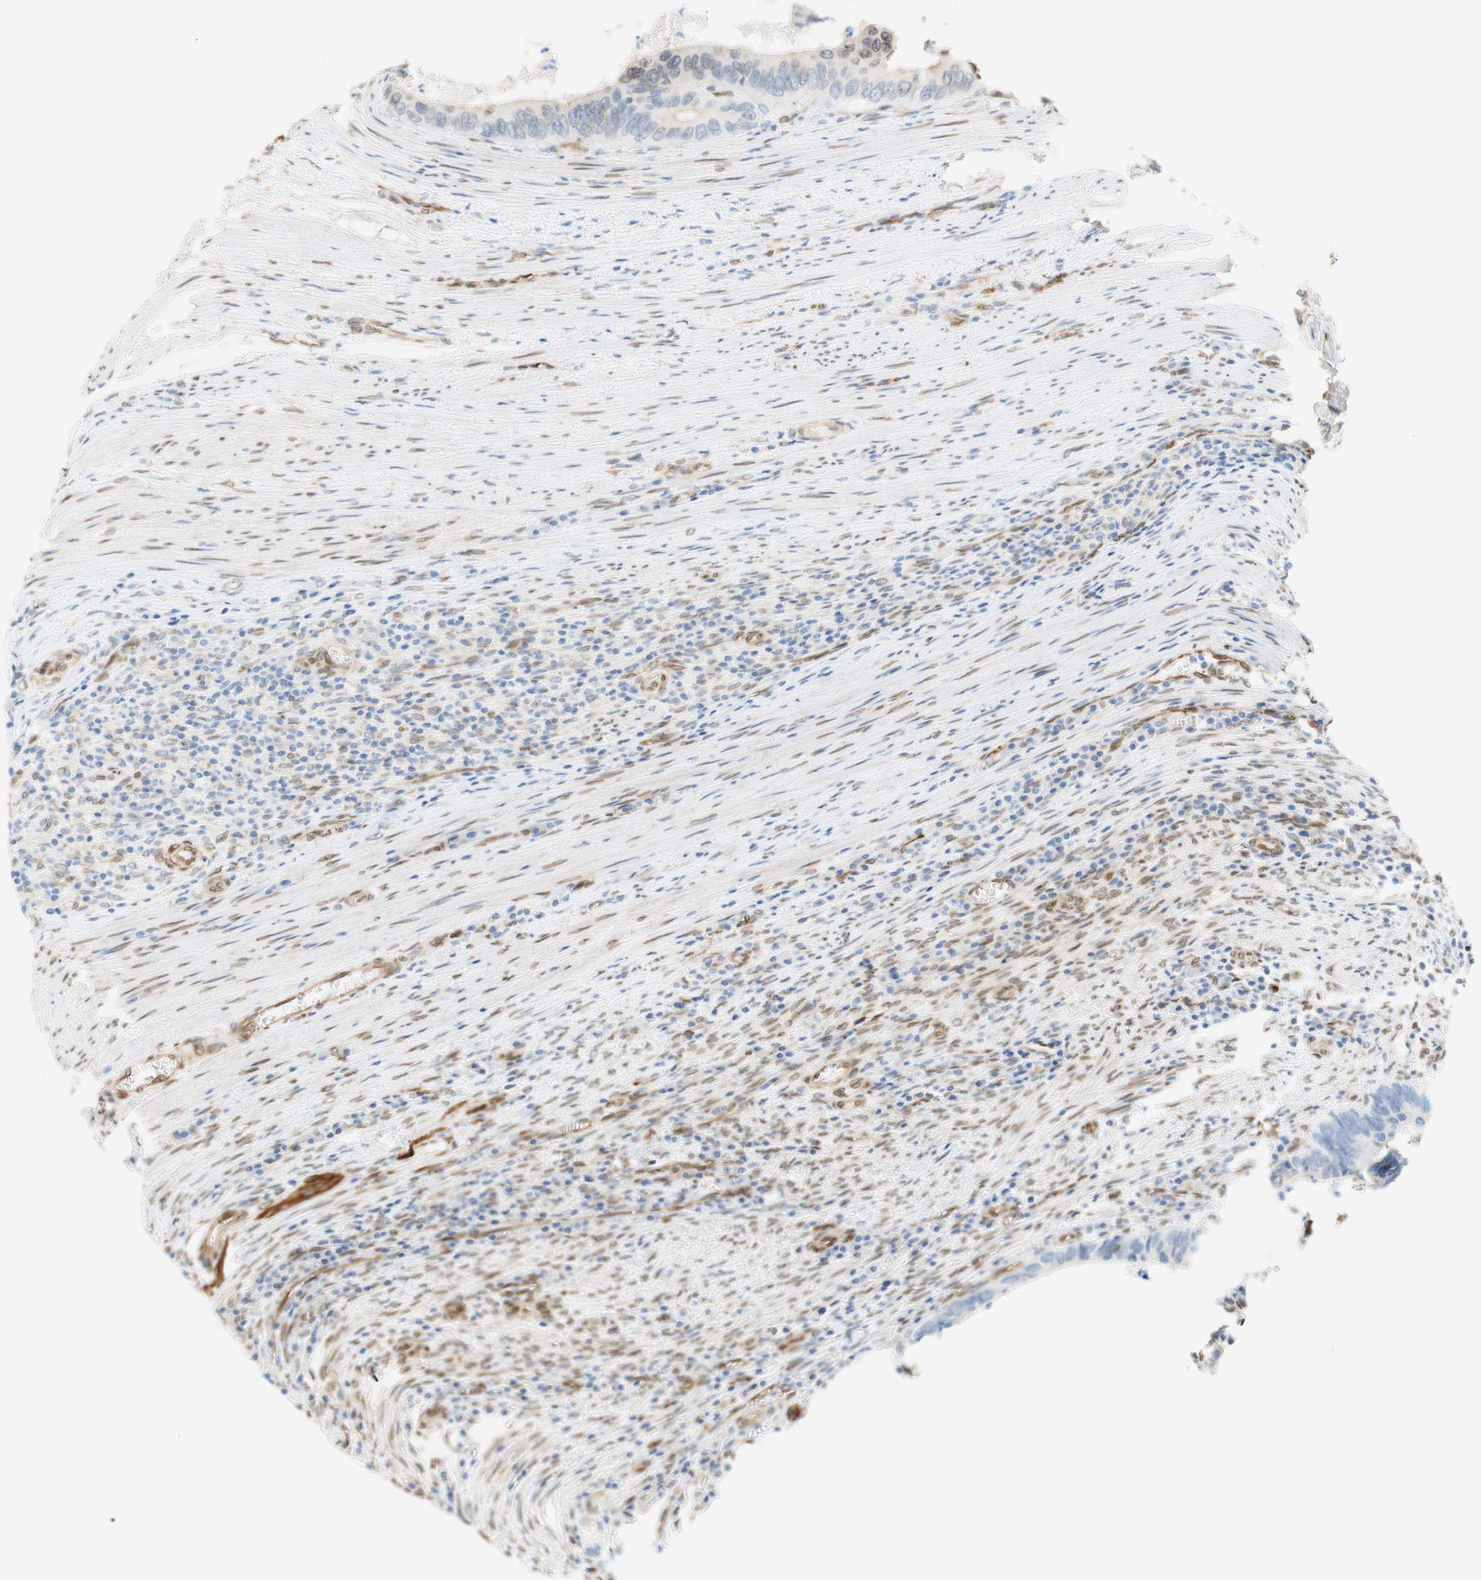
{"staining": {"intensity": "weak", "quantity": "<25%", "location": "cytoplasmic/membranous,nuclear"}, "tissue": "colorectal cancer", "cell_type": "Tumor cells", "image_type": "cancer", "snomed": [{"axis": "morphology", "description": "Adenocarcinoma, NOS"}, {"axis": "topography", "description": "Colon"}], "caption": "Colorectal adenocarcinoma was stained to show a protein in brown. There is no significant expression in tumor cells.", "gene": "ENDOD1", "patient": {"sex": "male", "age": 72}}